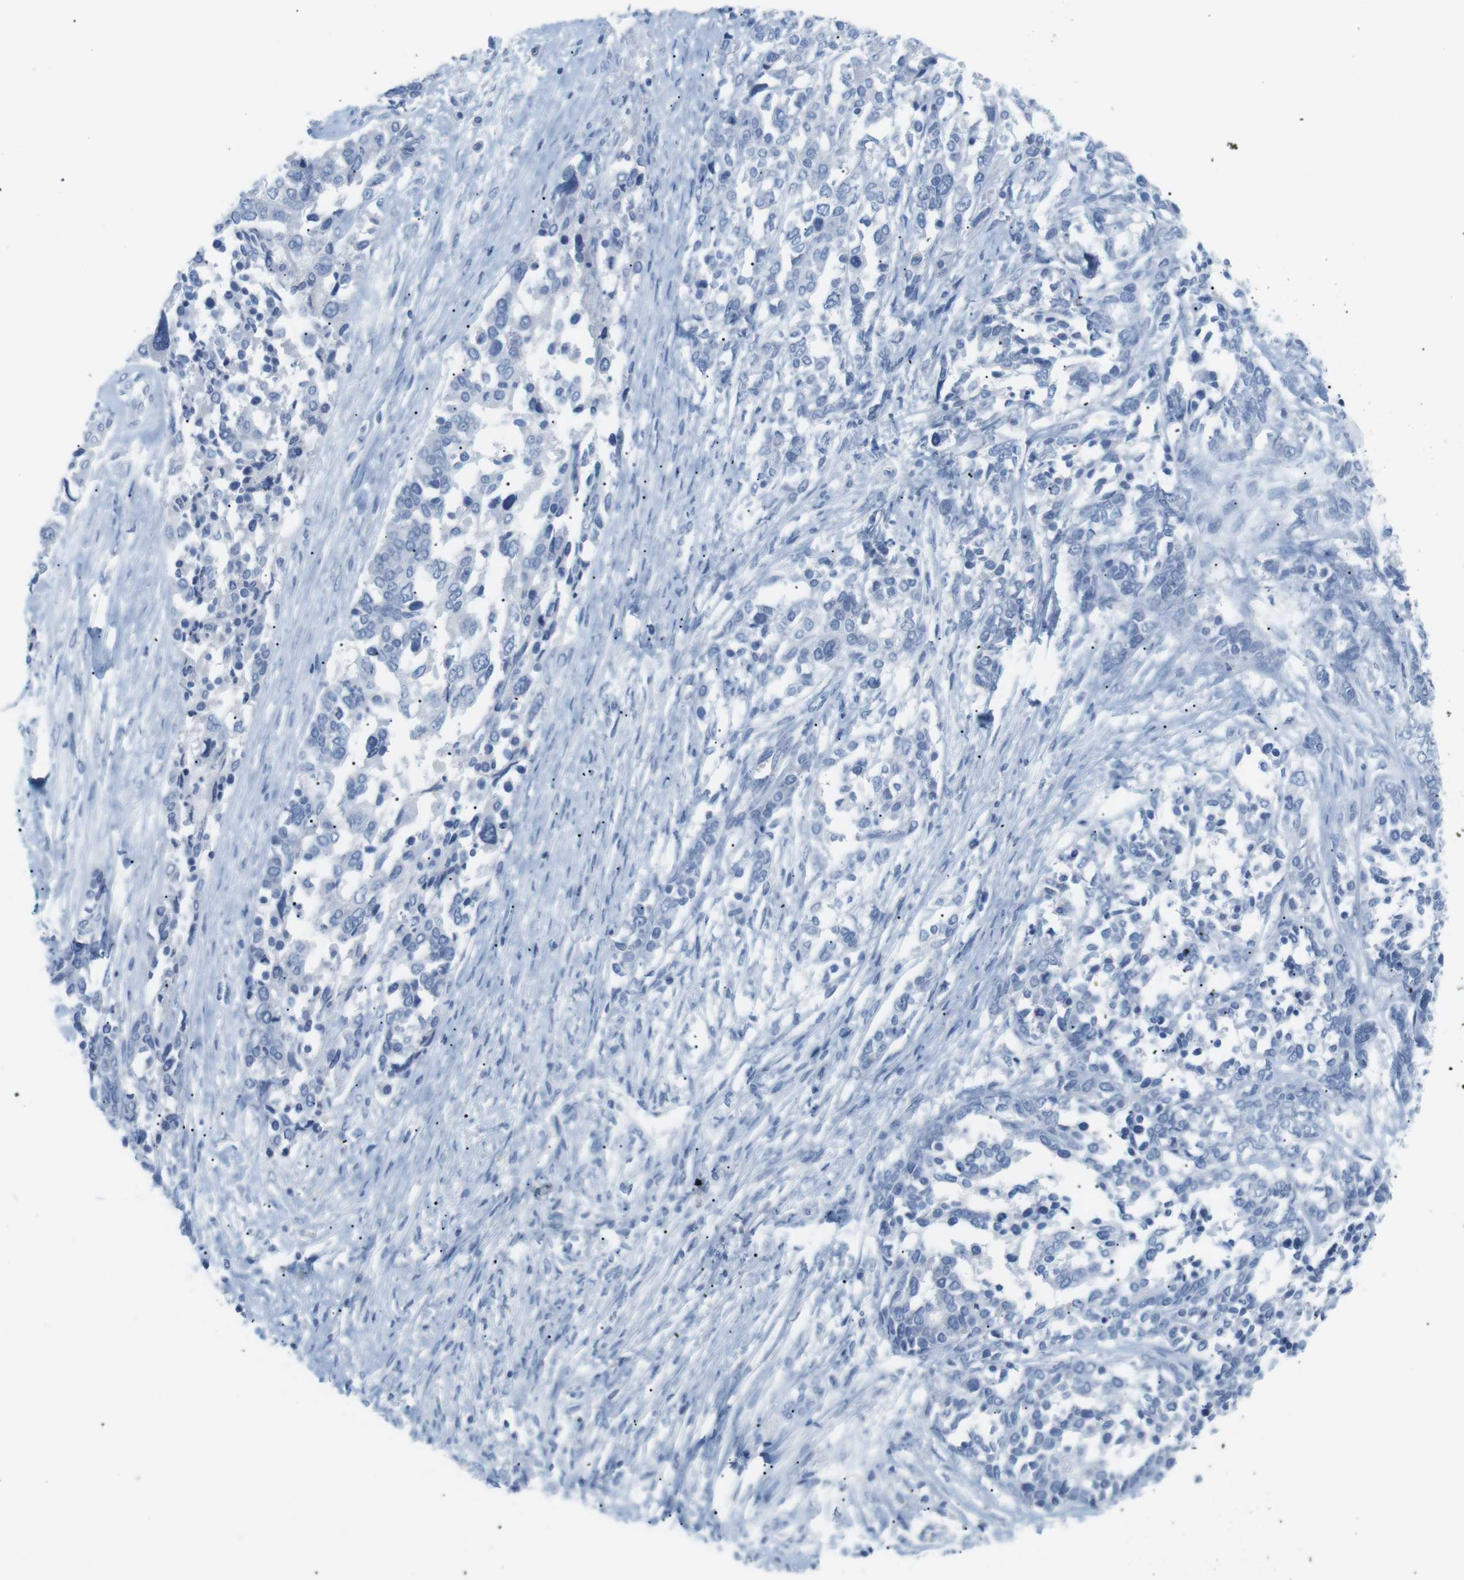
{"staining": {"intensity": "negative", "quantity": "none", "location": "none"}, "tissue": "ovarian cancer", "cell_type": "Tumor cells", "image_type": "cancer", "snomed": [{"axis": "morphology", "description": "Cystadenocarcinoma, serous, NOS"}, {"axis": "topography", "description": "Ovary"}], "caption": "IHC of serous cystadenocarcinoma (ovarian) exhibits no expression in tumor cells.", "gene": "HBG2", "patient": {"sex": "female", "age": 44}}